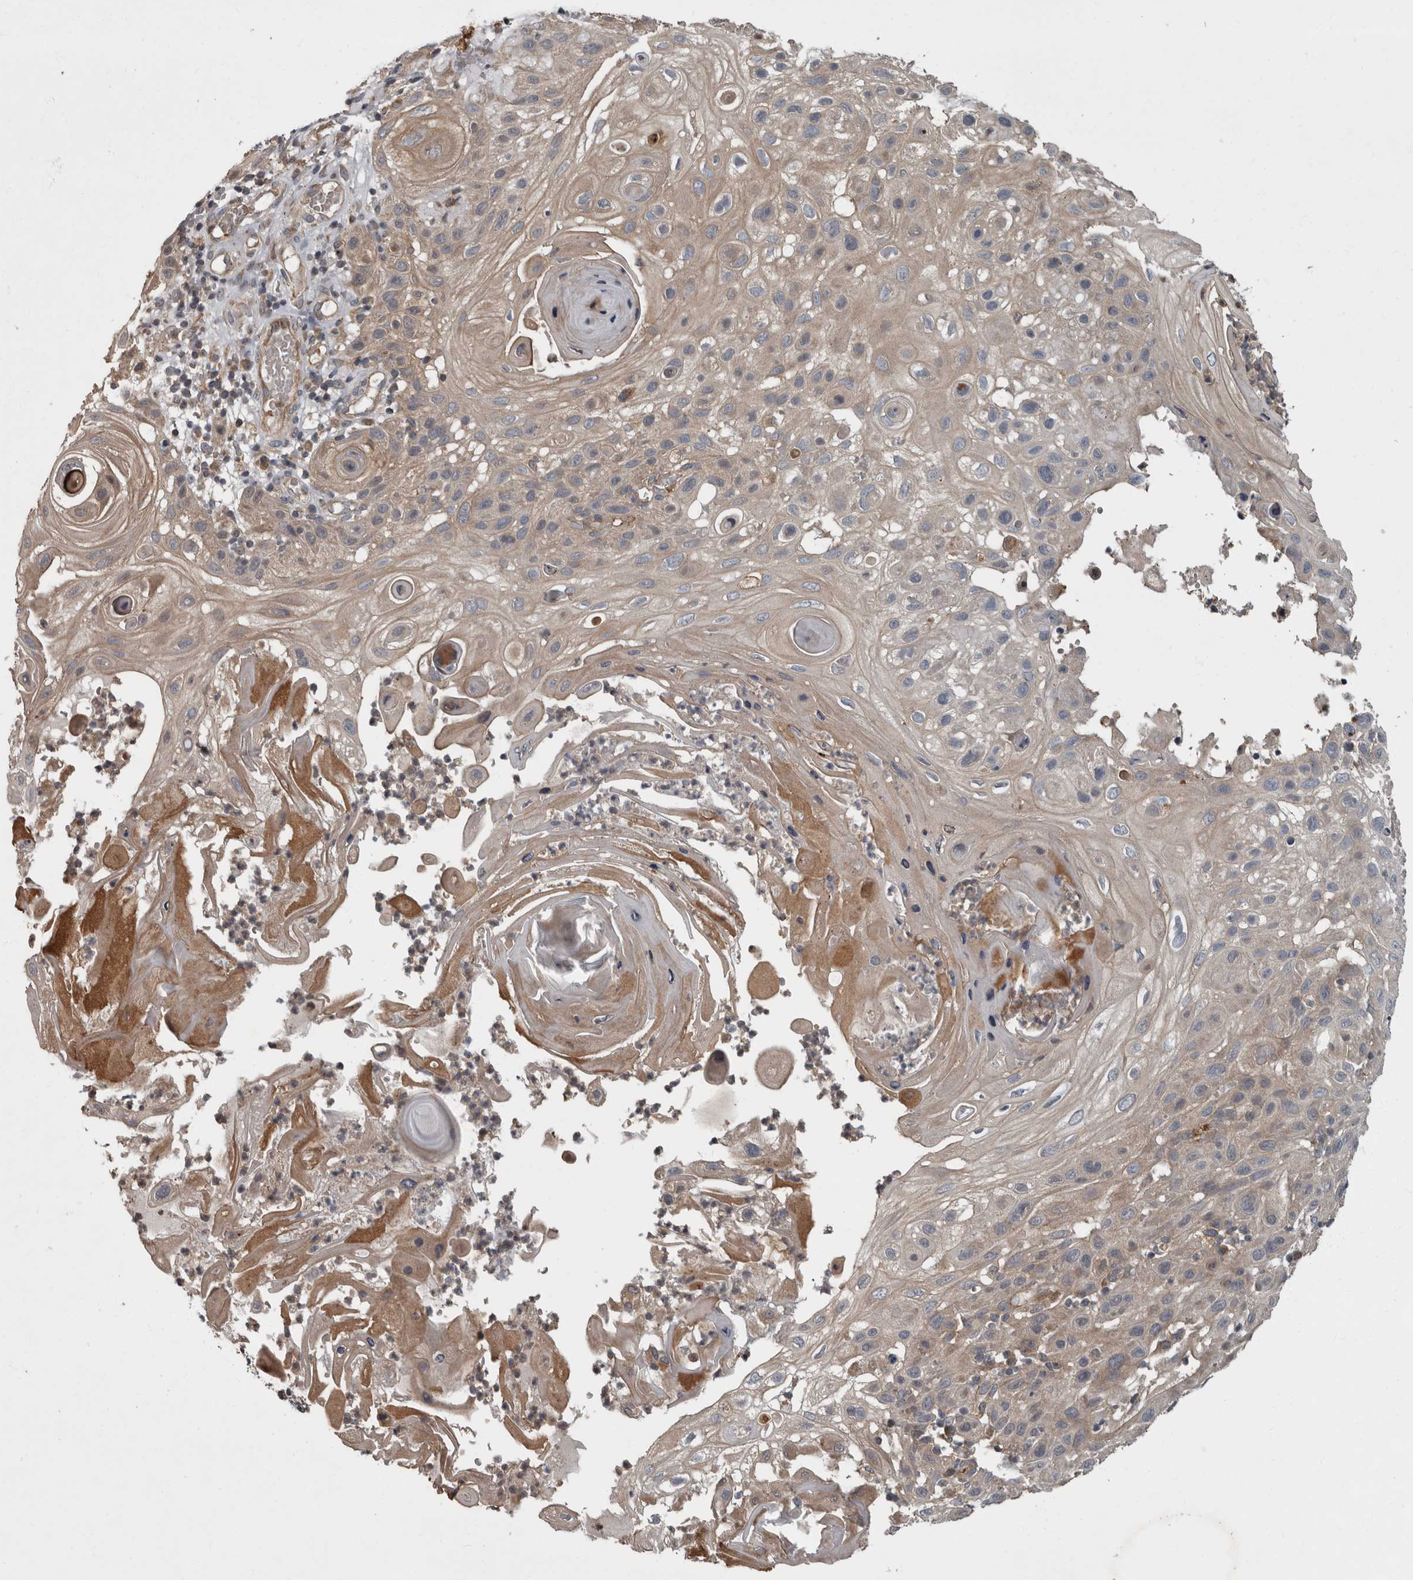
{"staining": {"intensity": "weak", "quantity": ">75%", "location": "cytoplasmic/membranous"}, "tissue": "skin cancer", "cell_type": "Tumor cells", "image_type": "cancer", "snomed": [{"axis": "morphology", "description": "Normal tissue, NOS"}, {"axis": "morphology", "description": "Squamous cell carcinoma, NOS"}, {"axis": "topography", "description": "Skin"}], "caption": "Skin squamous cell carcinoma stained with a protein marker displays weak staining in tumor cells.", "gene": "VEGFD", "patient": {"sex": "female", "age": 96}}